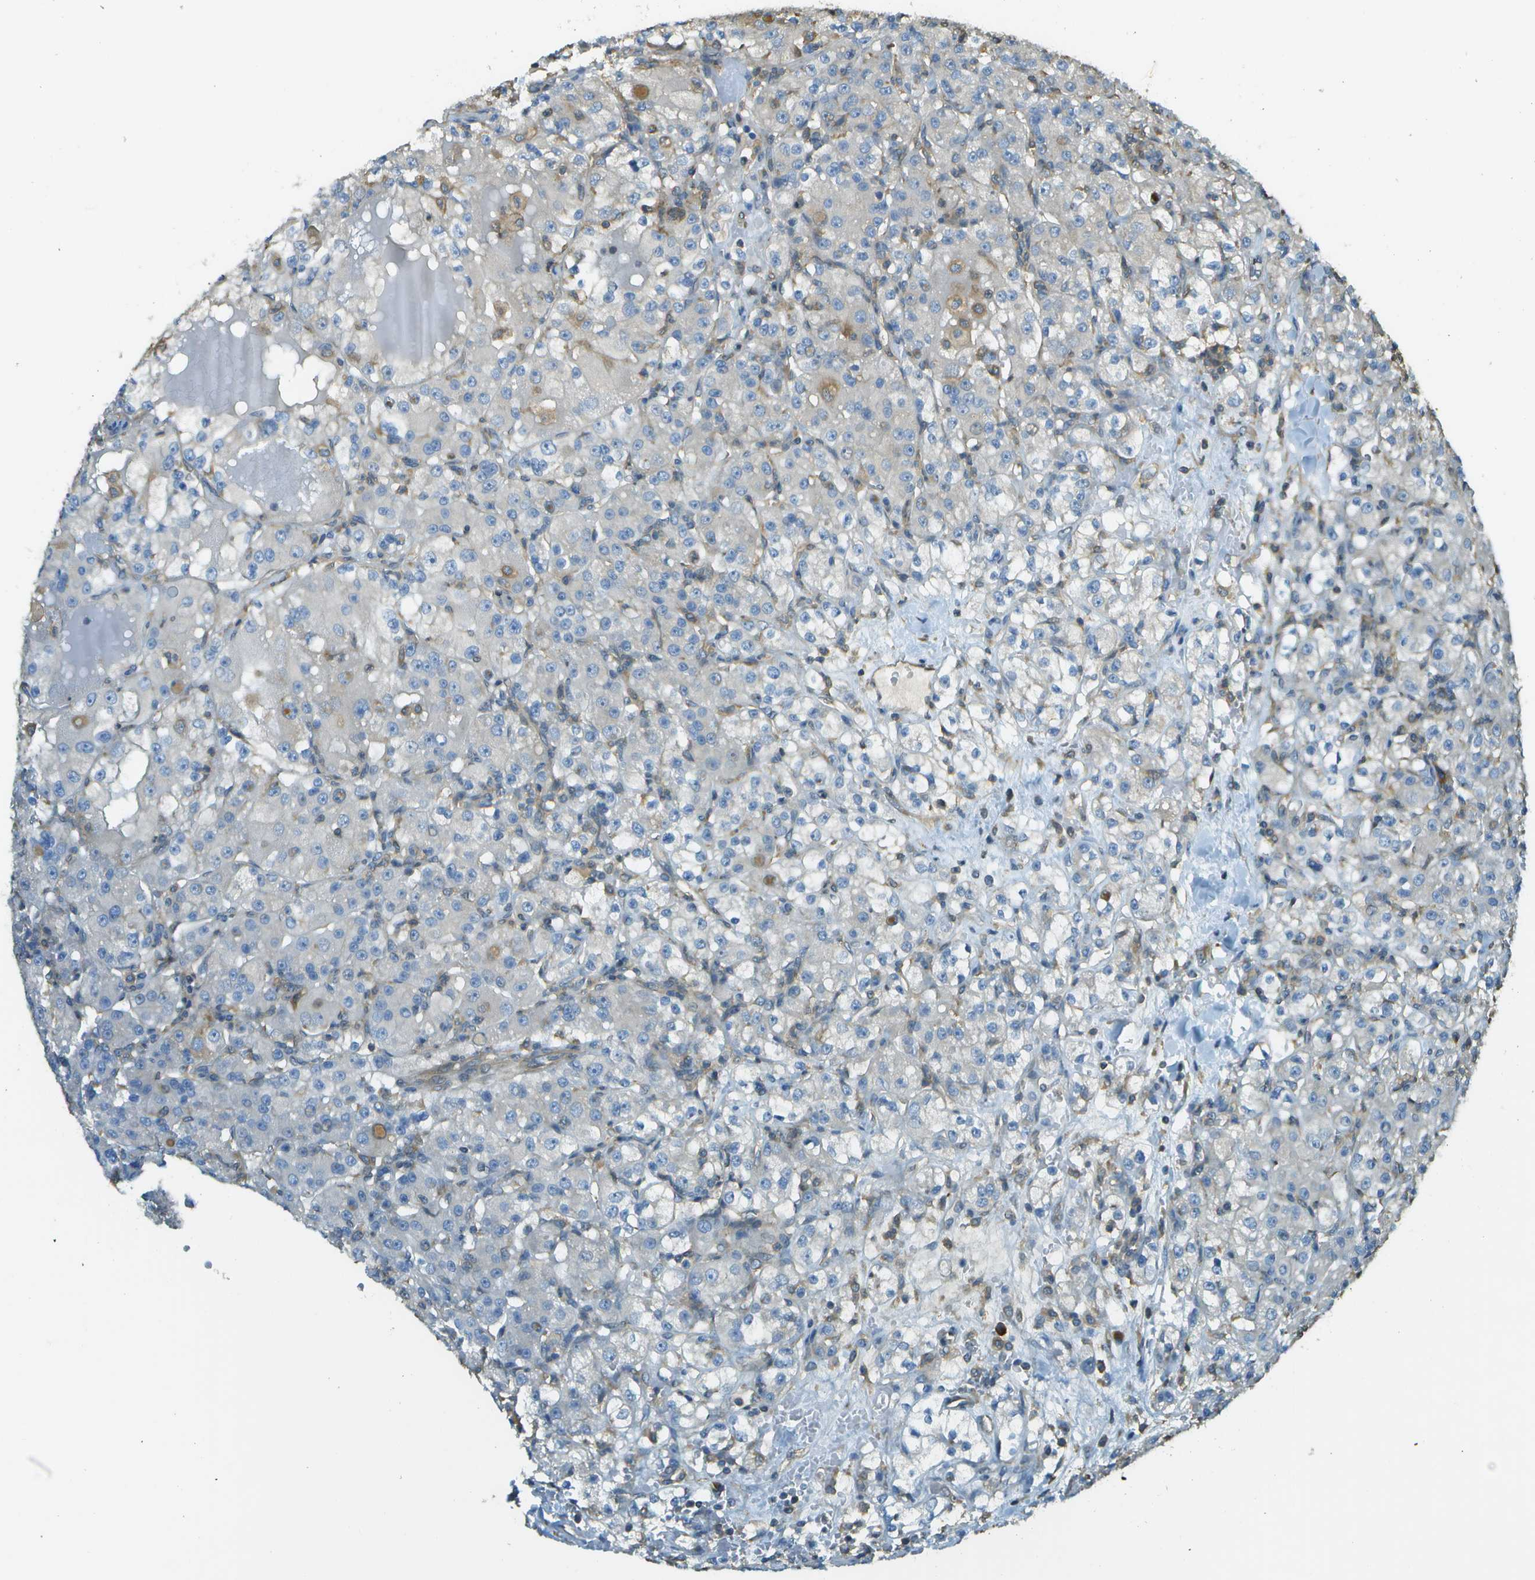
{"staining": {"intensity": "negative", "quantity": "none", "location": "none"}, "tissue": "renal cancer", "cell_type": "Tumor cells", "image_type": "cancer", "snomed": [{"axis": "morphology", "description": "Normal tissue, NOS"}, {"axis": "morphology", "description": "Adenocarcinoma, NOS"}, {"axis": "topography", "description": "Kidney"}], "caption": "Immunohistochemistry of human adenocarcinoma (renal) displays no positivity in tumor cells.", "gene": "DNAJB11", "patient": {"sex": "male", "age": 61}}